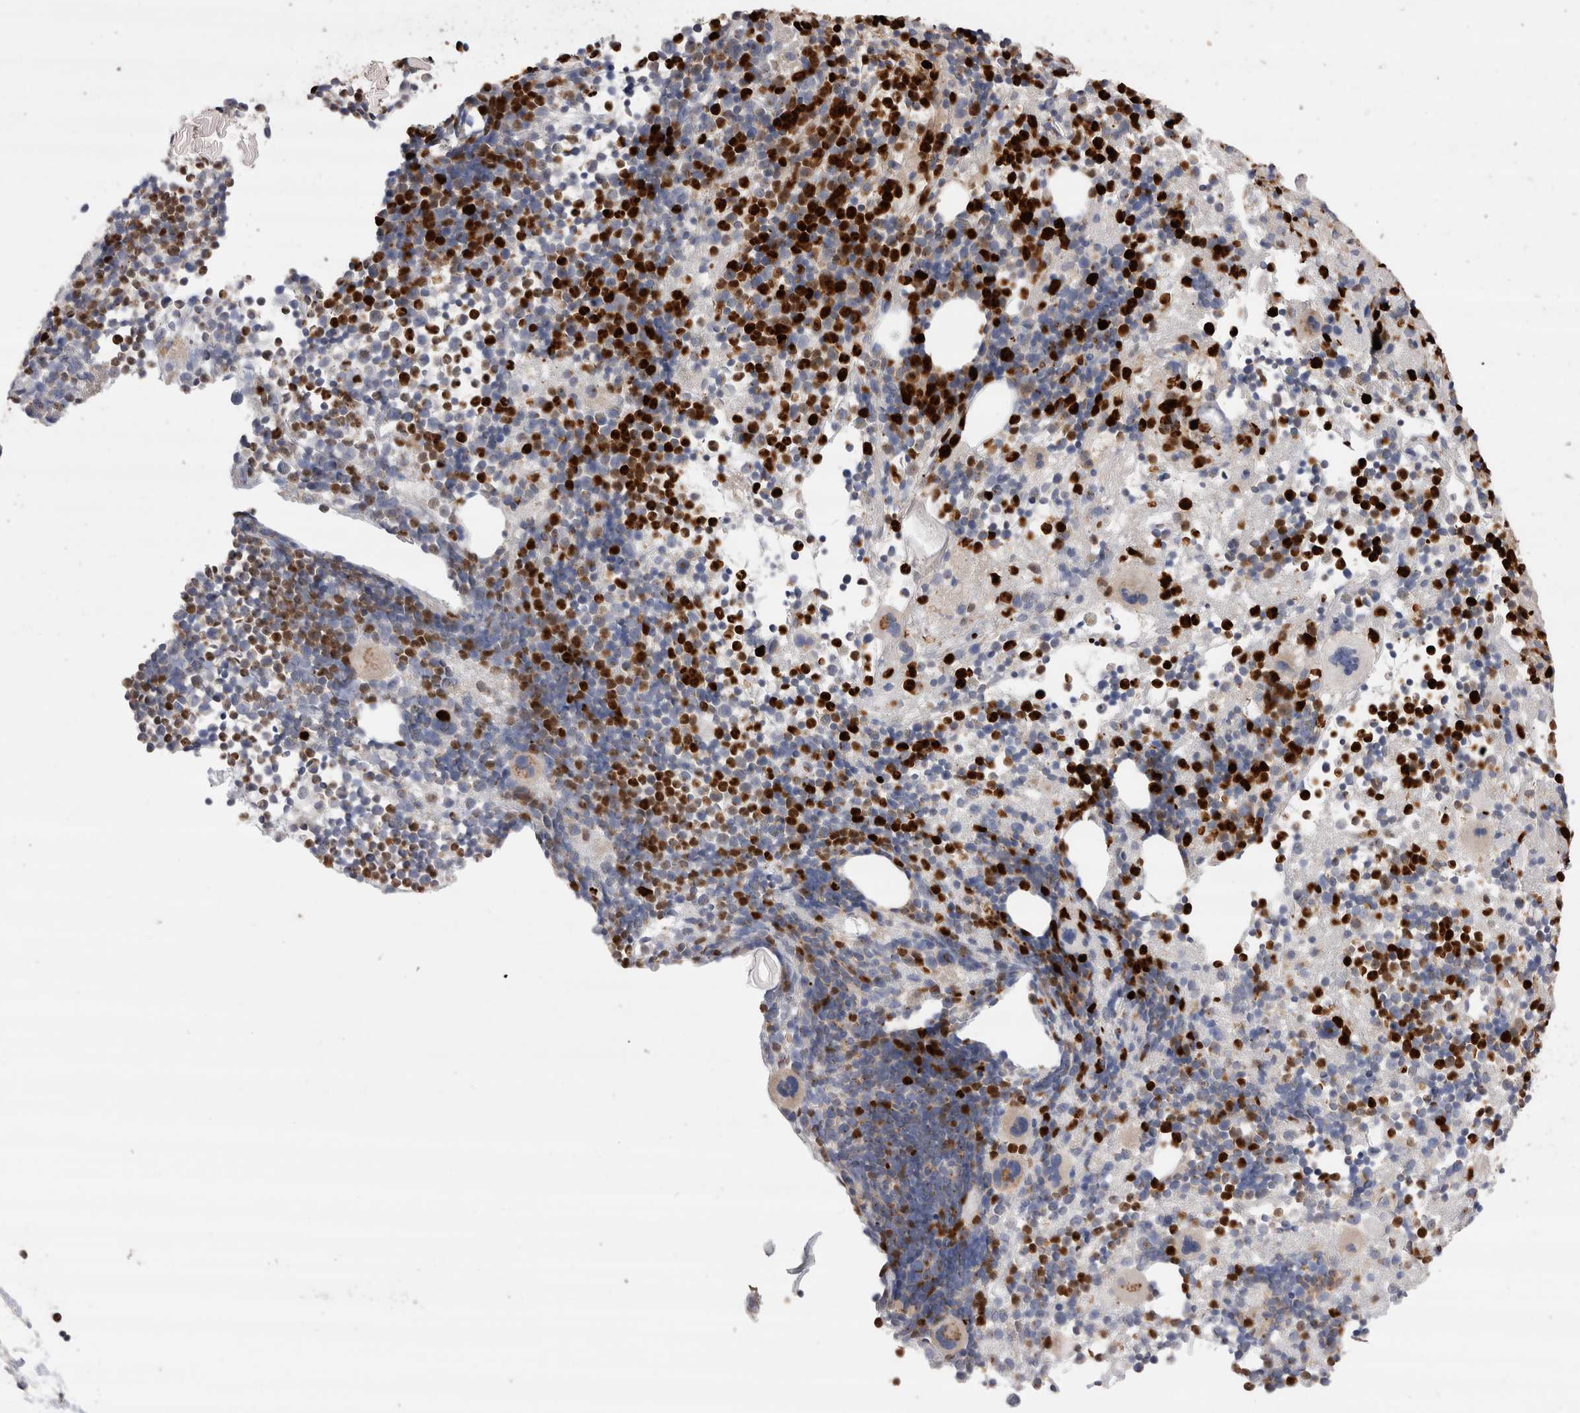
{"staining": {"intensity": "negative", "quantity": "none", "location": "none"}, "tissue": "bone marrow", "cell_type": "Hematopoietic cells", "image_type": "normal", "snomed": [{"axis": "morphology", "description": "Normal tissue, NOS"}, {"axis": "morphology", "description": "Inflammation, NOS"}, {"axis": "topography", "description": "Bone marrow"}], "caption": "Immunohistochemistry (IHC) micrograph of benign human bone marrow stained for a protein (brown), which reveals no positivity in hematopoietic cells.", "gene": "NXT2", "patient": {"sex": "male", "age": 1}}